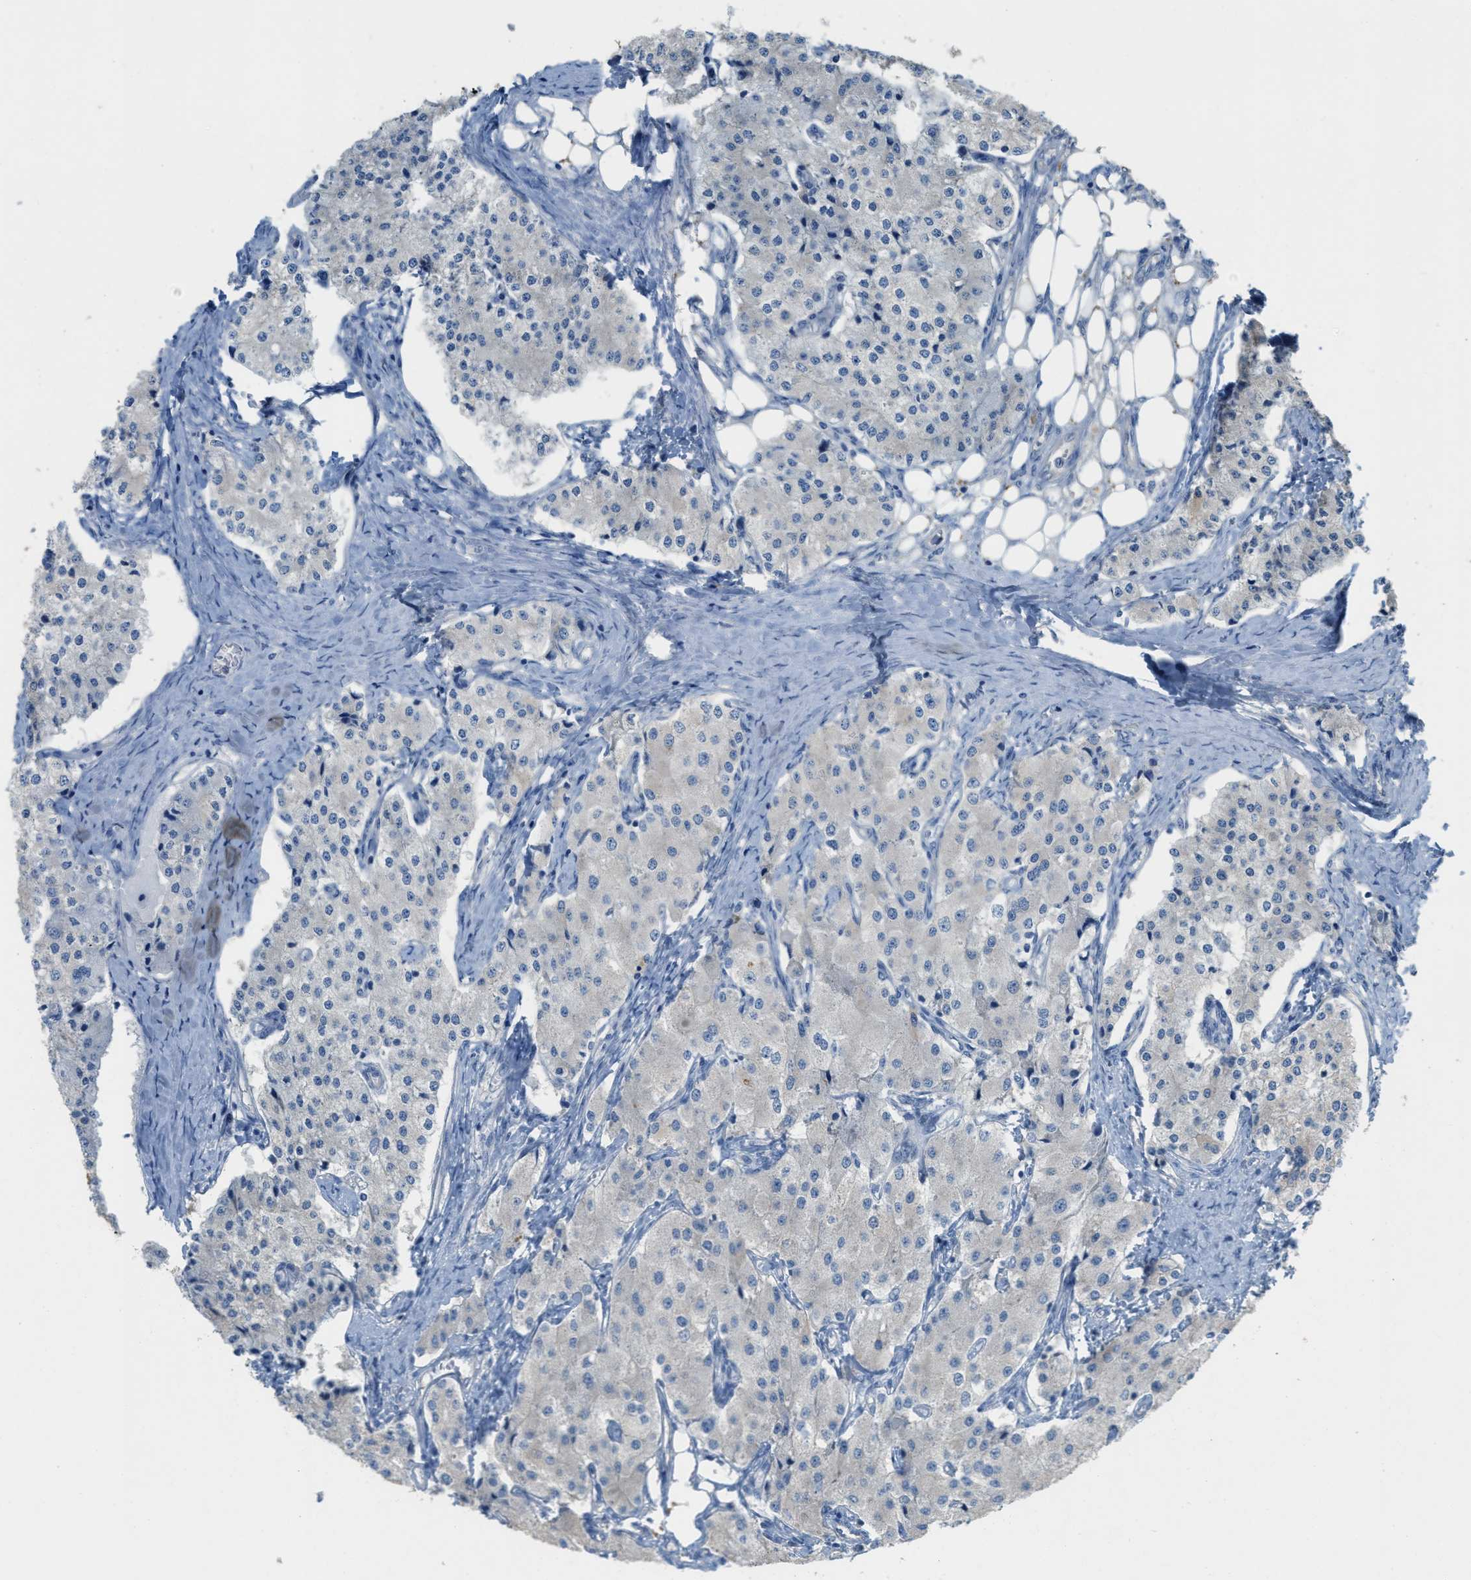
{"staining": {"intensity": "negative", "quantity": "none", "location": "none"}, "tissue": "carcinoid", "cell_type": "Tumor cells", "image_type": "cancer", "snomed": [{"axis": "morphology", "description": "Carcinoid, malignant, NOS"}, {"axis": "topography", "description": "Colon"}], "caption": "This is a photomicrograph of immunohistochemistry staining of malignant carcinoid, which shows no expression in tumor cells.", "gene": "UBA5", "patient": {"sex": "female", "age": 52}}